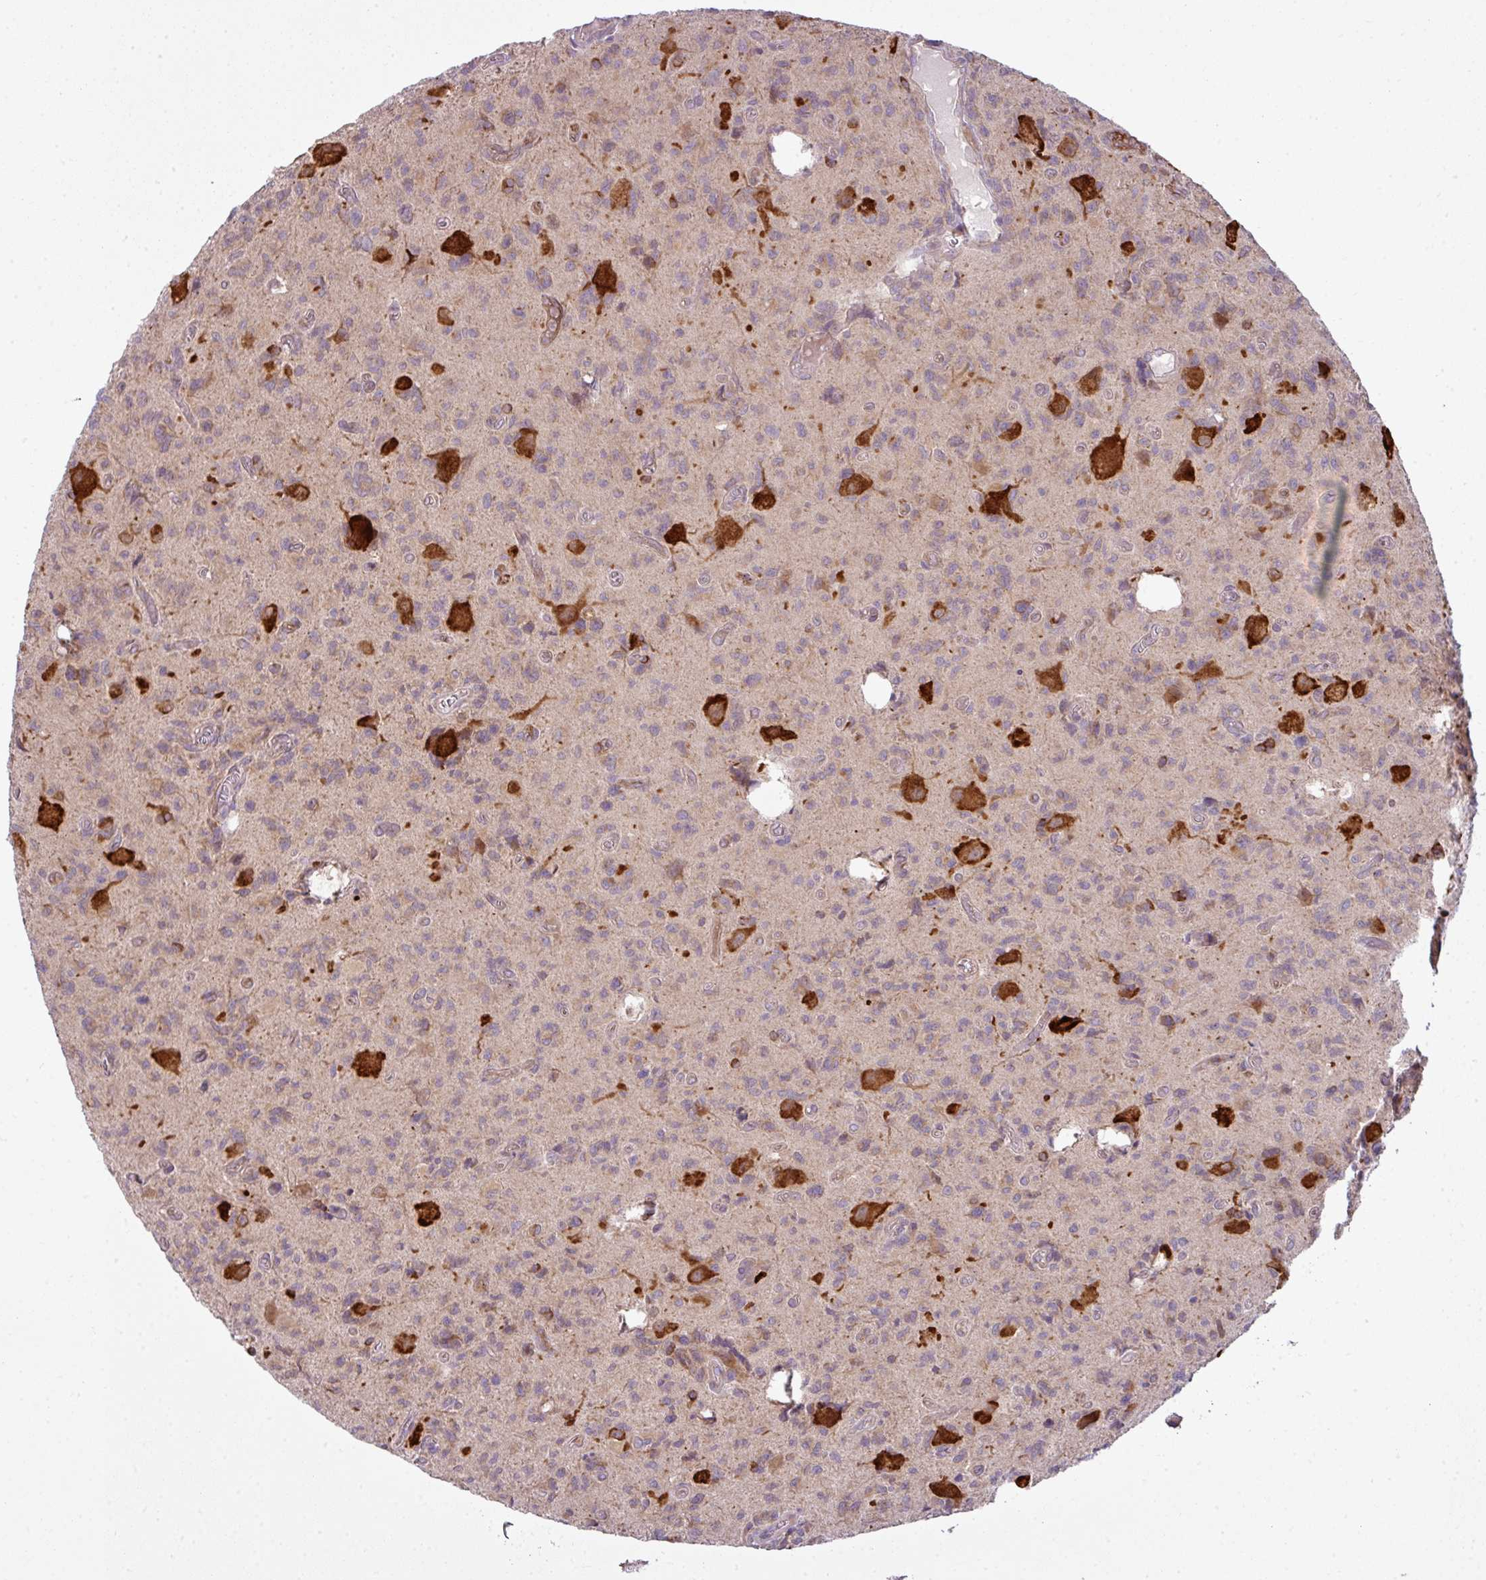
{"staining": {"intensity": "weak", "quantity": "25%-75%", "location": "cytoplasmic/membranous"}, "tissue": "glioma", "cell_type": "Tumor cells", "image_type": "cancer", "snomed": [{"axis": "morphology", "description": "Glioma, malignant, High grade"}, {"axis": "topography", "description": "Brain"}], "caption": "Immunohistochemical staining of human malignant high-grade glioma demonstrates low levels of weak cytoplasmic/membranous protein staining in about 25%-75% of tumor cells. (Brightfield microscopy of DAB IHC at high magnification).", "gene": "COX18", "patient": {"sex": "male", "age": 76}}